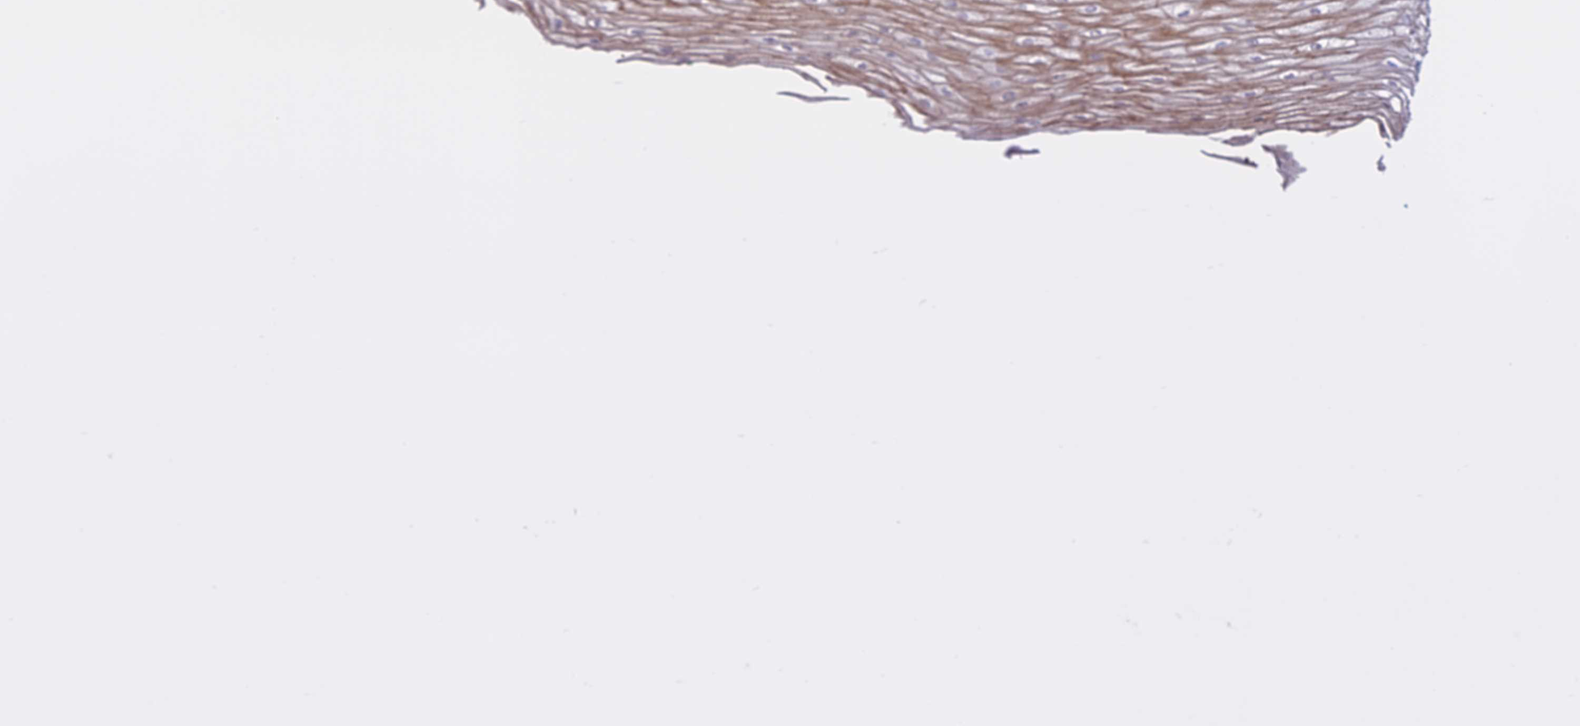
{"staining": {"intensity": "moderate", "quantity": "25%-75%", "location": "cytoplasmic/membranous"}, "tissue": "esophagus", "cell_type": "Squamous epithelial cells", "image_type": "normal", "snomed": [{"axis": "morphology", "description": "Normal tissue, NOS"}, {"axis": "topography", "description": "Esophagus"}], "caption": "Protein analysis of unremarkable esophagus demonstrates moderate cytoplasmic/membranous expression in about 25%-75% of squamous epithelial cells. Using DAB (brown) and hematoxylin (blue) stains, captured at high magnification using brightfield microscopy.", "gene": "SPHKAP", "patient": {"sex": "male", "age": 60}}